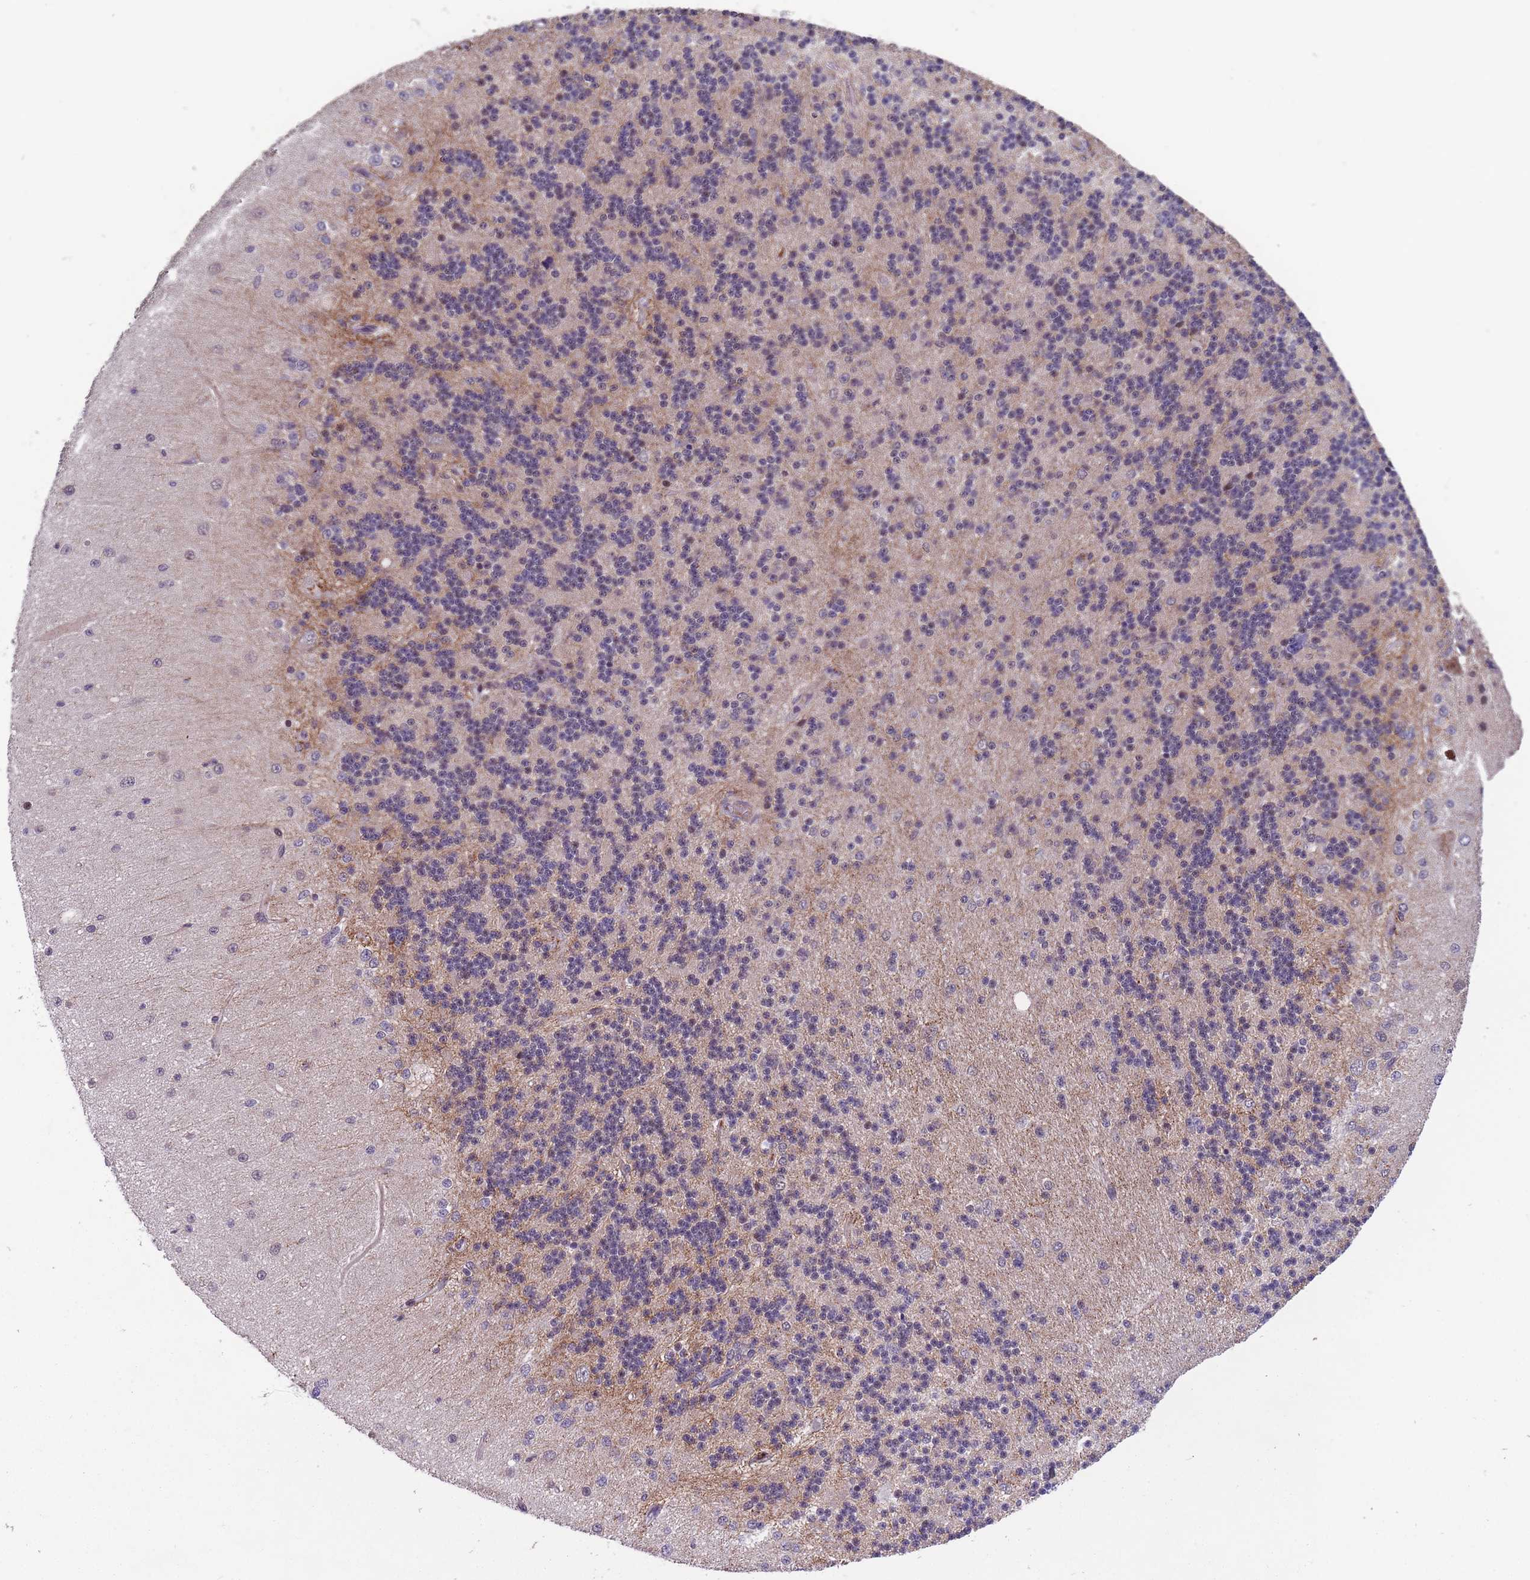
{"staining": {"intensity": "weak", "quantity": "25%-75%", "location": "cytoplasmic/membranous"}, "tissue": "cerebellum", "cell_type": "Cells in granular layer", "image_type": "normal", "snomed": [{"axis": "morphology", "description": "Normal tissue, NOS"}, {"axis": "topography", "description": "Cerebellum"}], "caption": "Brown immunohistochemical staining in benign cerebellum exhibits weak cytoplasmic/membranous expression in approximately 25%-75% of cells in granular layer.", "gene": "SECTM1", "patient": {"sex": "female", "age": 29}}